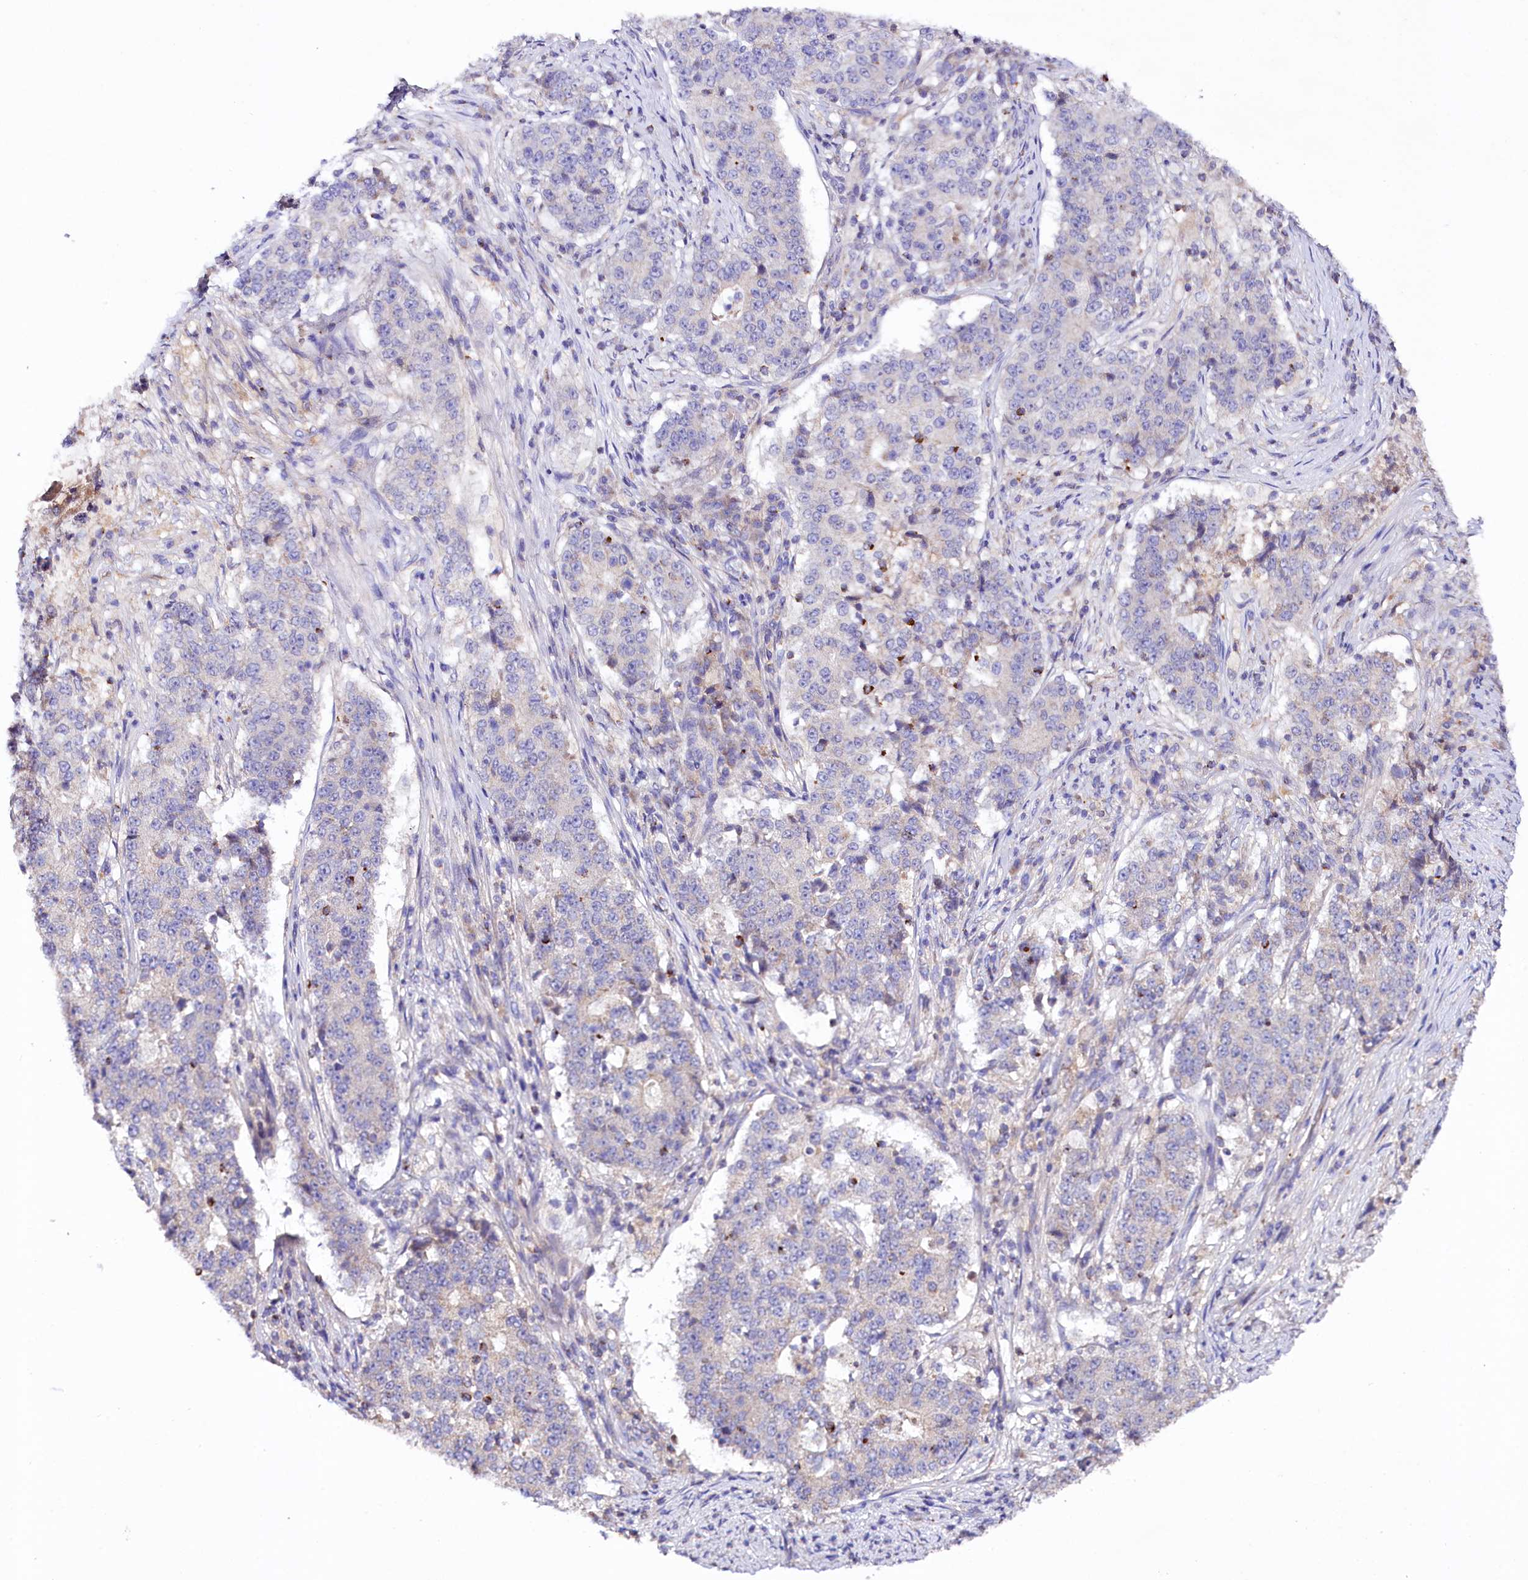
{"staining": {"intensity": "negative", "quantity": "none", "location": "none"}, "tissue": "stomach cancer", "cell_type": "Tumor cells", "image_type": "cancer", "snomed": [{"axis": "morphology", "description": "Adenocarcinoma, NOS"}, {"axis": "topography", "description": "Stomach"}], "caption": "There is no significant expression in tumor cells of stomach cancer.", "gene": "ZNF45", "patient": {"sex": "male", "age": 59}}